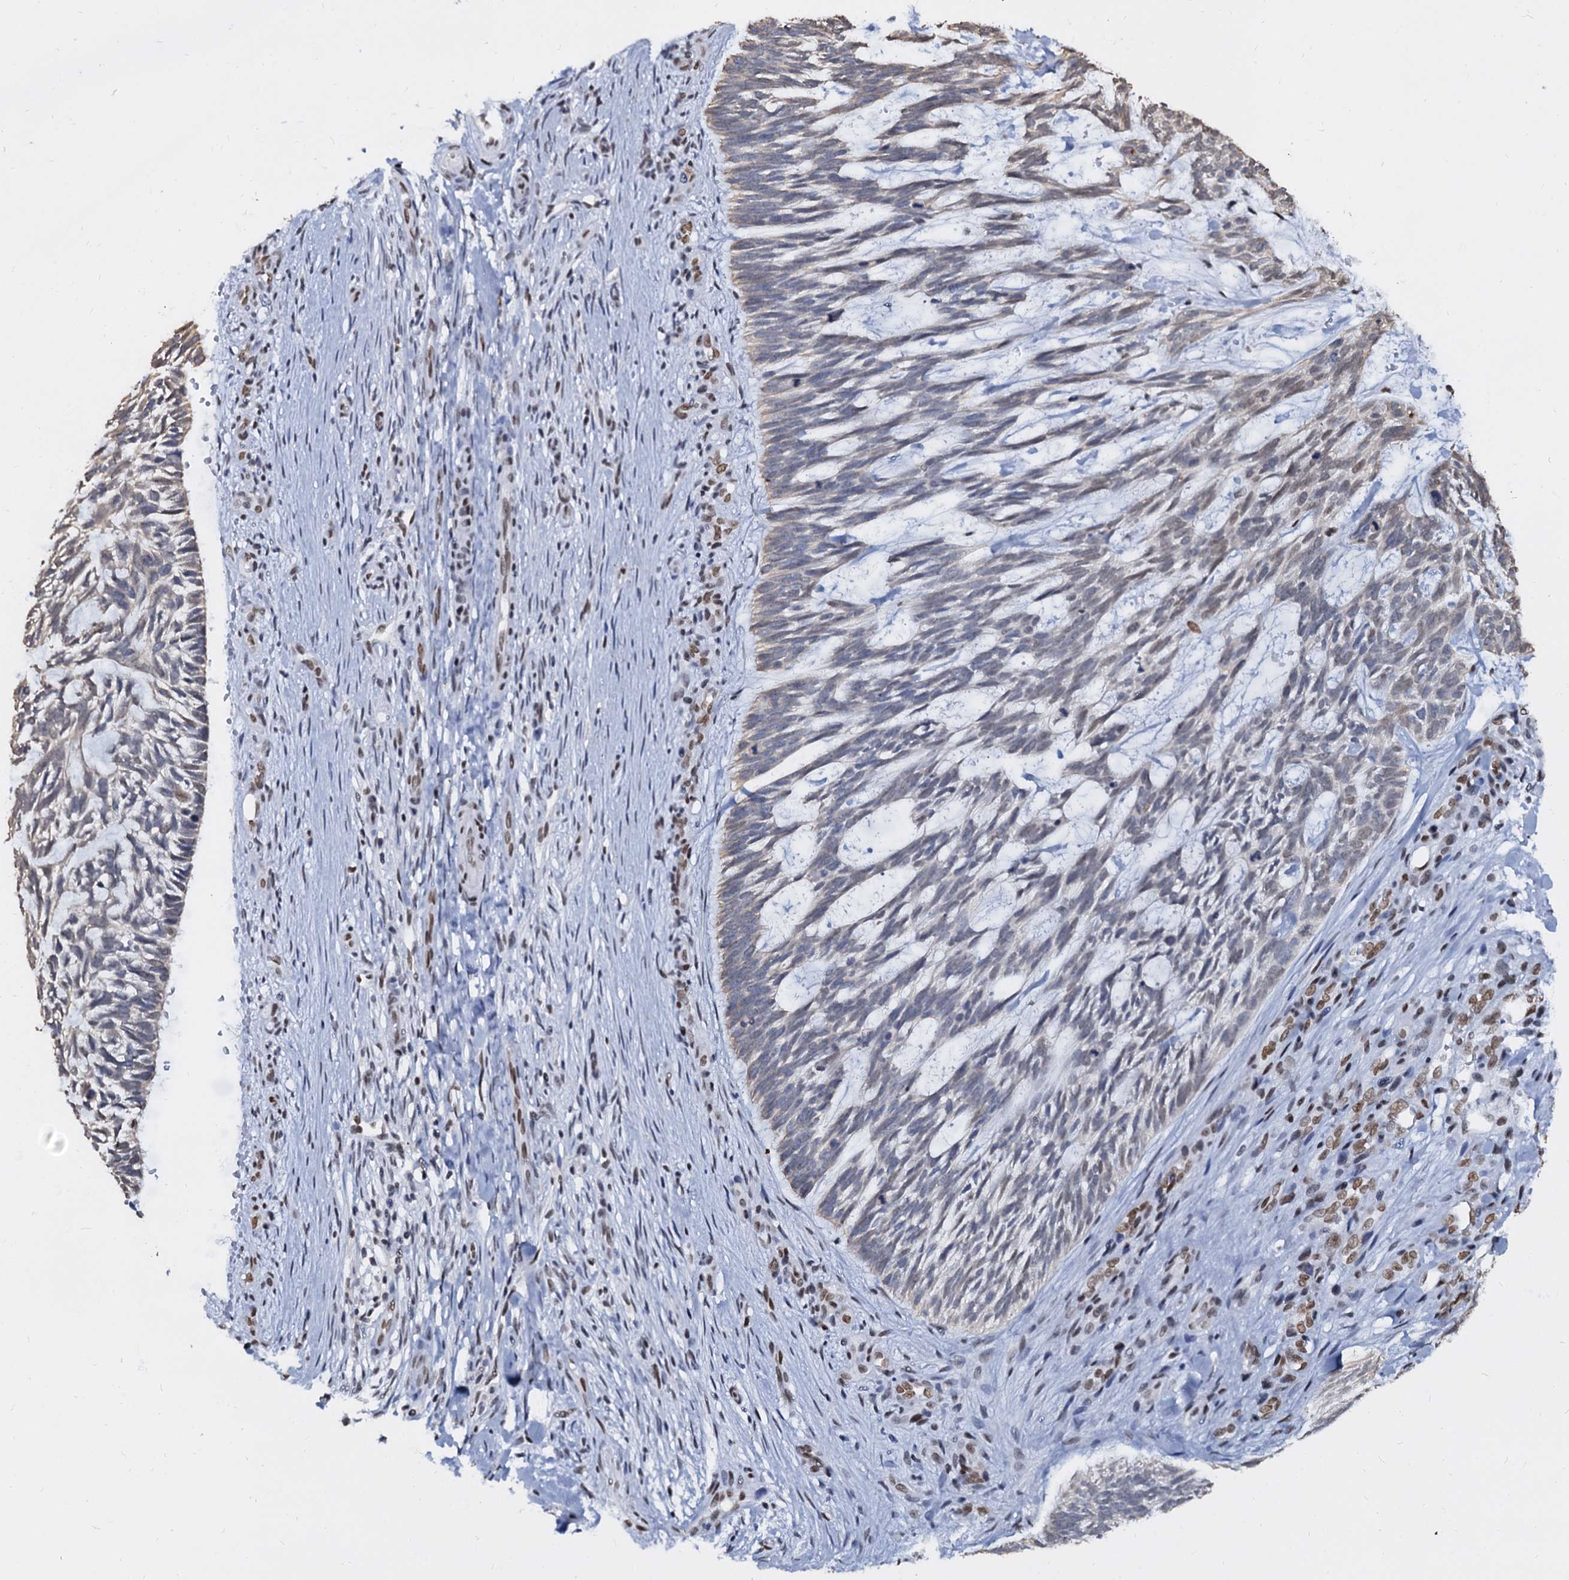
{"staining": {"intensity": "weak", "quantity": "<25%", "location": "nuclear"}, "tissue": "skin cancer", "cell_type": "Tumor cells", "image_type": "cancer", "snomed": [{"axis": "morphology", "description": "Basal cell carcinoma"}, {"axis": "topography", "description": "Skin"}], "caption": "The micrograph reveals no staining of tumor cells in skin cancer. Nuclei are stained in blue.", "gene": "CMAS", "patient": {"sex": "male", "age": 88}}